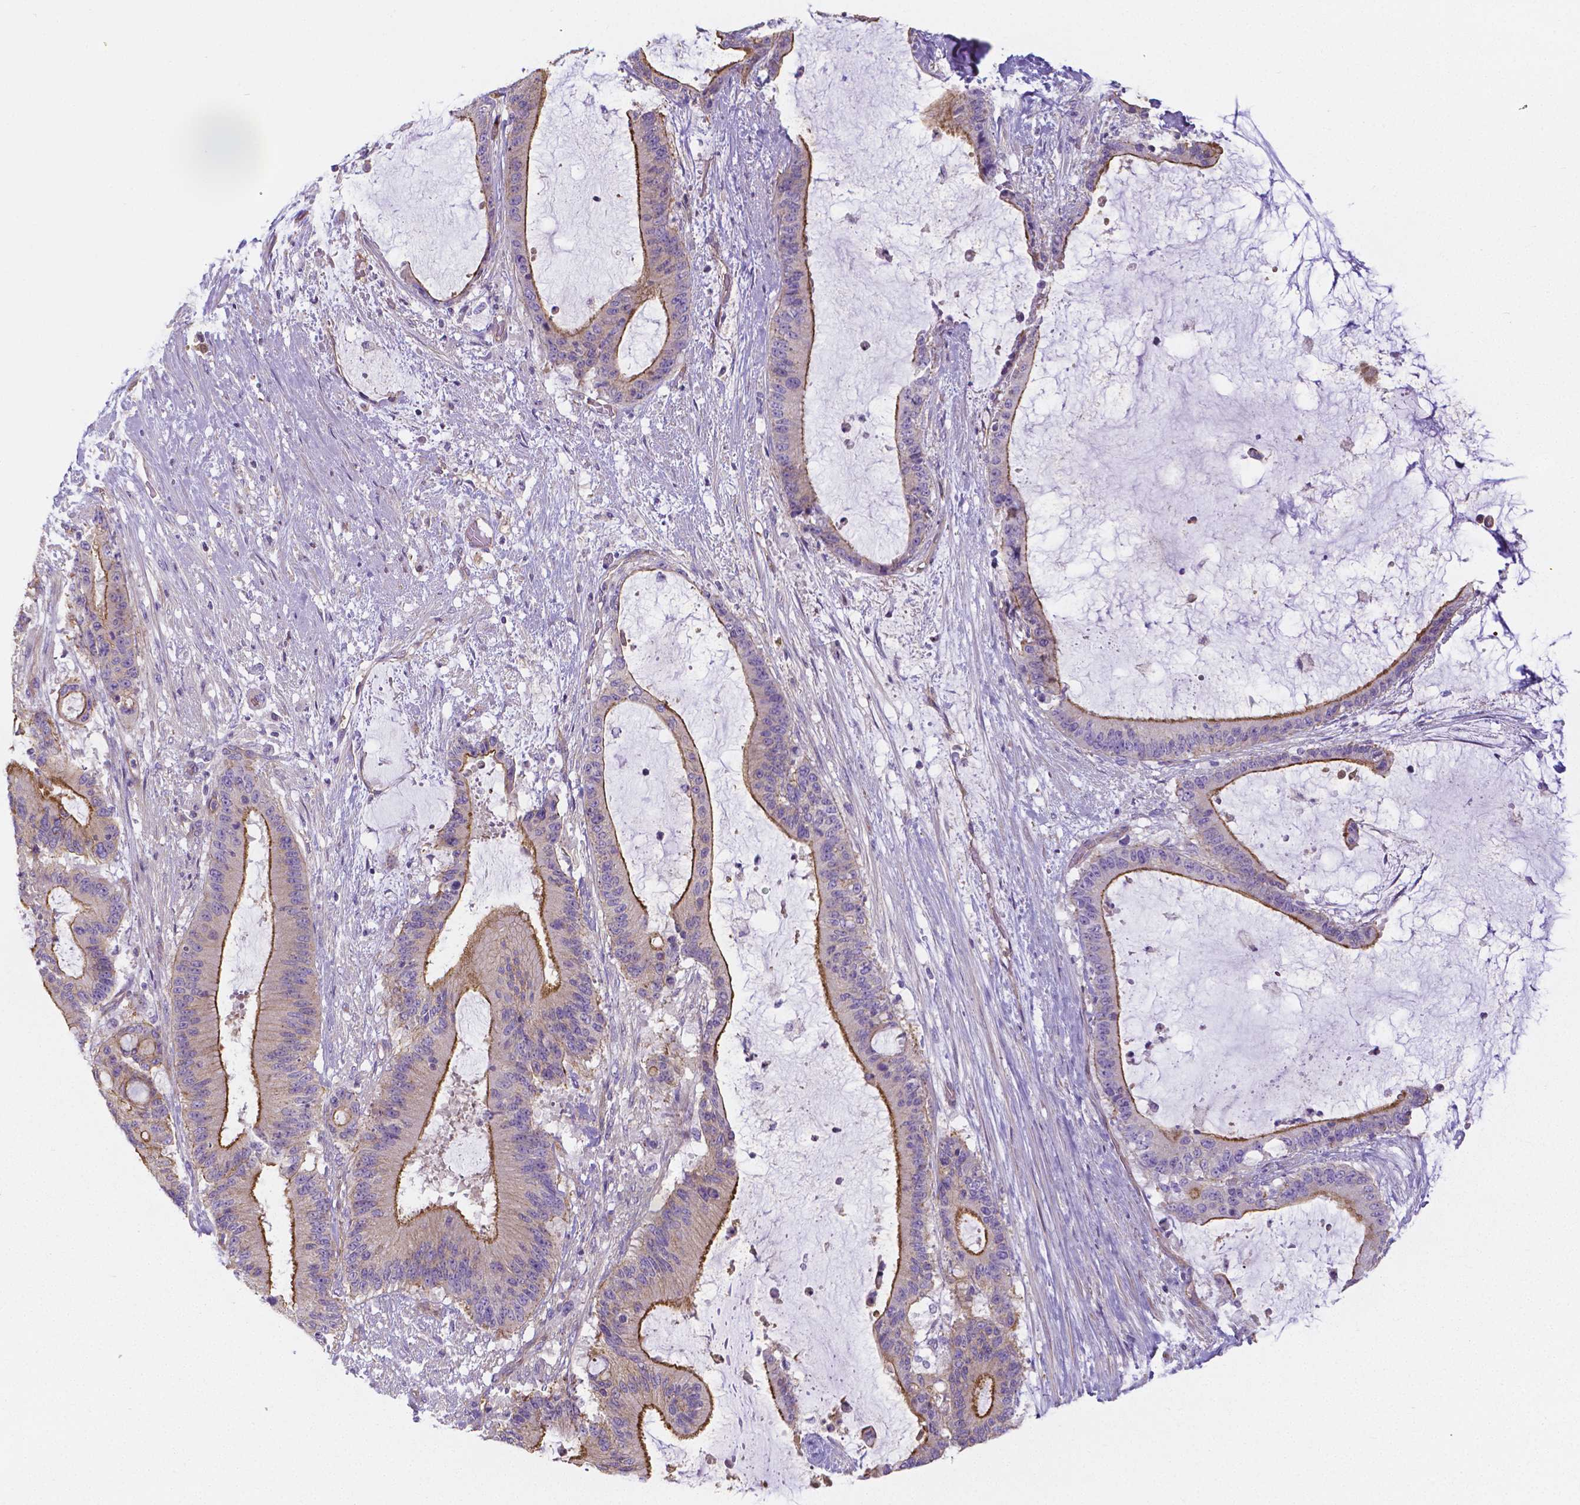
{"staining": {"intensity": "strong", "quantity": "25%-75%", "location": "cytoplasmic/membranous"}, "tissue": "liver cancer", "cell_type": "Tumor cells", "image_type": "cancer", "snomed": [{"axis": "morphology", "description": "Normal tissue, NOS"}, {"axis": "morphology", "description": "Cholangiocarcinoma"}, {"axis": "topography", "description": "Liver"}, {"axis": "topography", "description": "Peripheral nerve tissue"}], "caption": "Immunohistochemical staining of liver cholangiocarcinoma shows strong cytoplasmic/membranous protein positivity in approximately 25%-75% of tumor cells.", "gene": "CRMP1", "patient": {"sex": "female", "age": 73}}